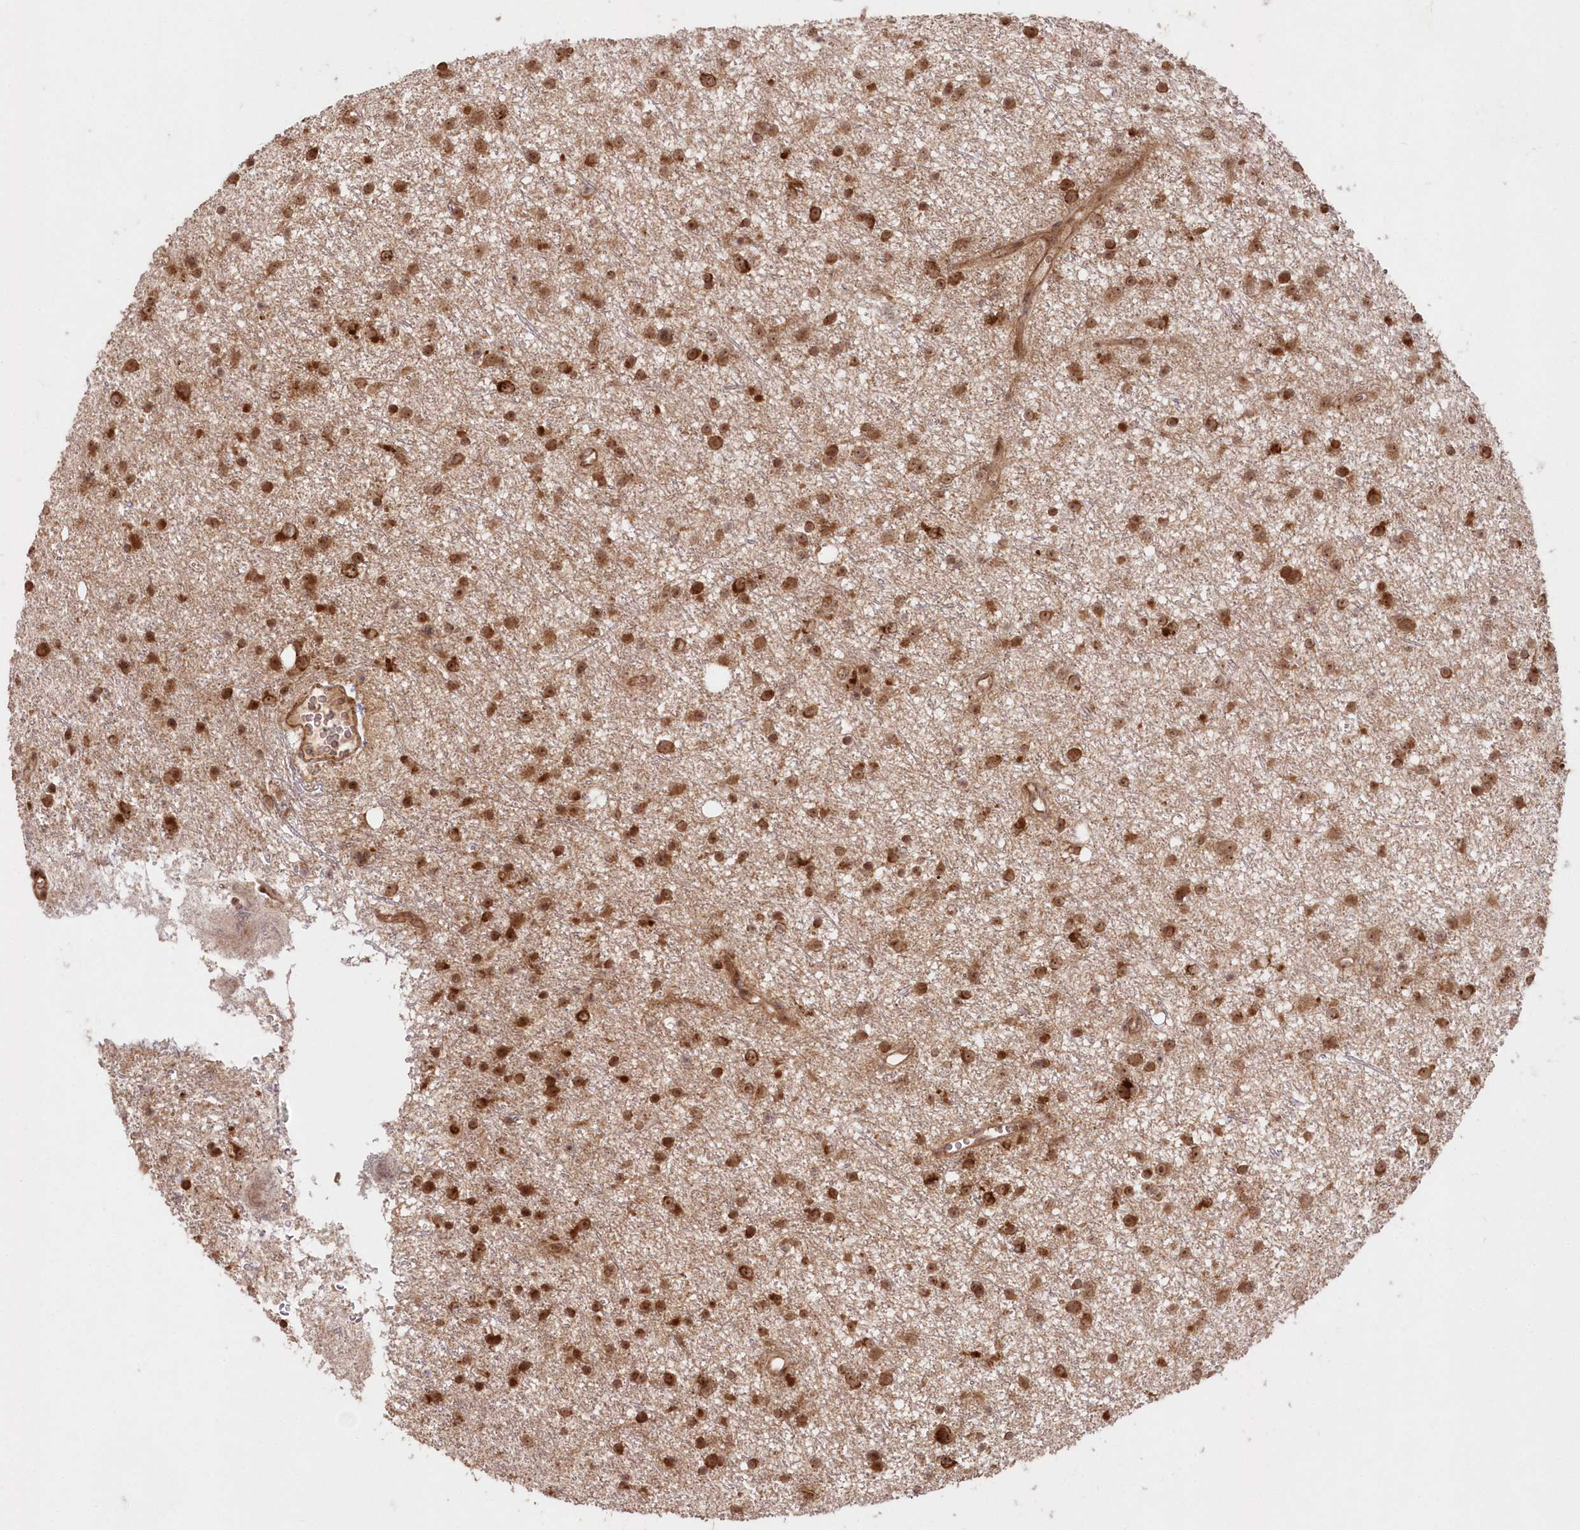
{"staining": {"intensity": "moderate", "quantity": ">75%", "location": "cytoplasmic/membranous,nuclear"}, "tissue": "glioma", "cell_type": "Tumor cells", "image_type": "cancer", "snomed": [{"axis": "morphology", "description": "Glioma, malignant, Low grade"}, {"axis": "topography", "description": "Cerebral cortex"}], "caption": "A high-resolution image shows IHC staining of low-grade glioma (malignant), which reveals moderate cytoplasmic/membranous and nuclear positivity in approximately >75% of tumor cells. The protein of interest is stained brown, and the nuclei are stained in blue (DAB IHC with brightfield microscopy, high magnification).", "gene": "SERINC1", "patient": {"sex": "female", "age": 39}}